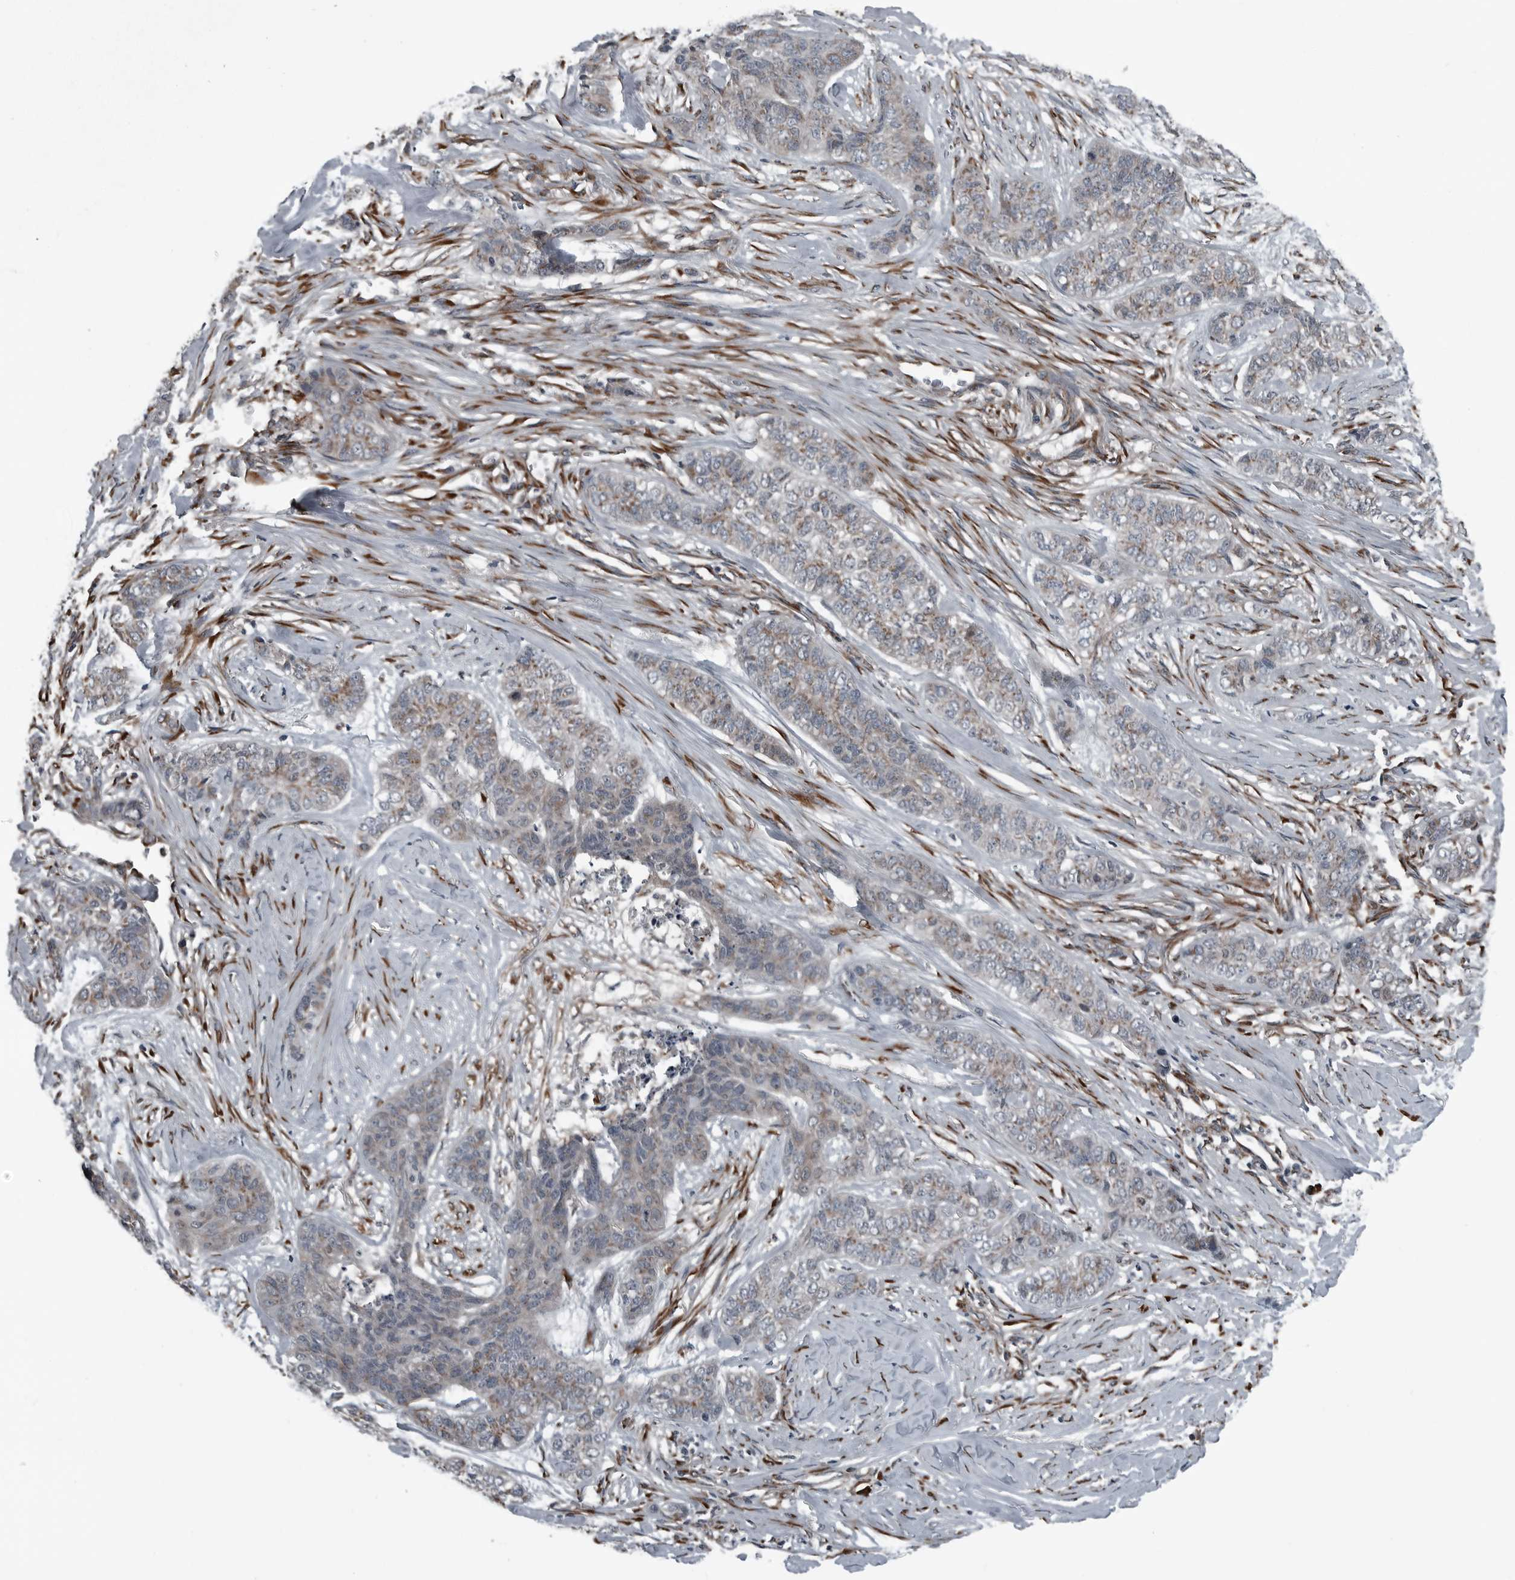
{"staining": {"intensity": "weak", "quantity": "<25%", "location": "cytoplasmic/membranous"}, "tissue": "skin cancer", "cell_type": "Tumor cells", "image_type": "cancer", "snomed": [{"axis": "morphology", "description": "Basal cell carcinoma"}, {"axis": "topography", "description": "Skin"}], "caption": "There is no significant positivity in tumor cells of skin cancer (basal cell carcinoma).", "gene": "CEP85", "patient": {"sex": "female", "age": 64}}